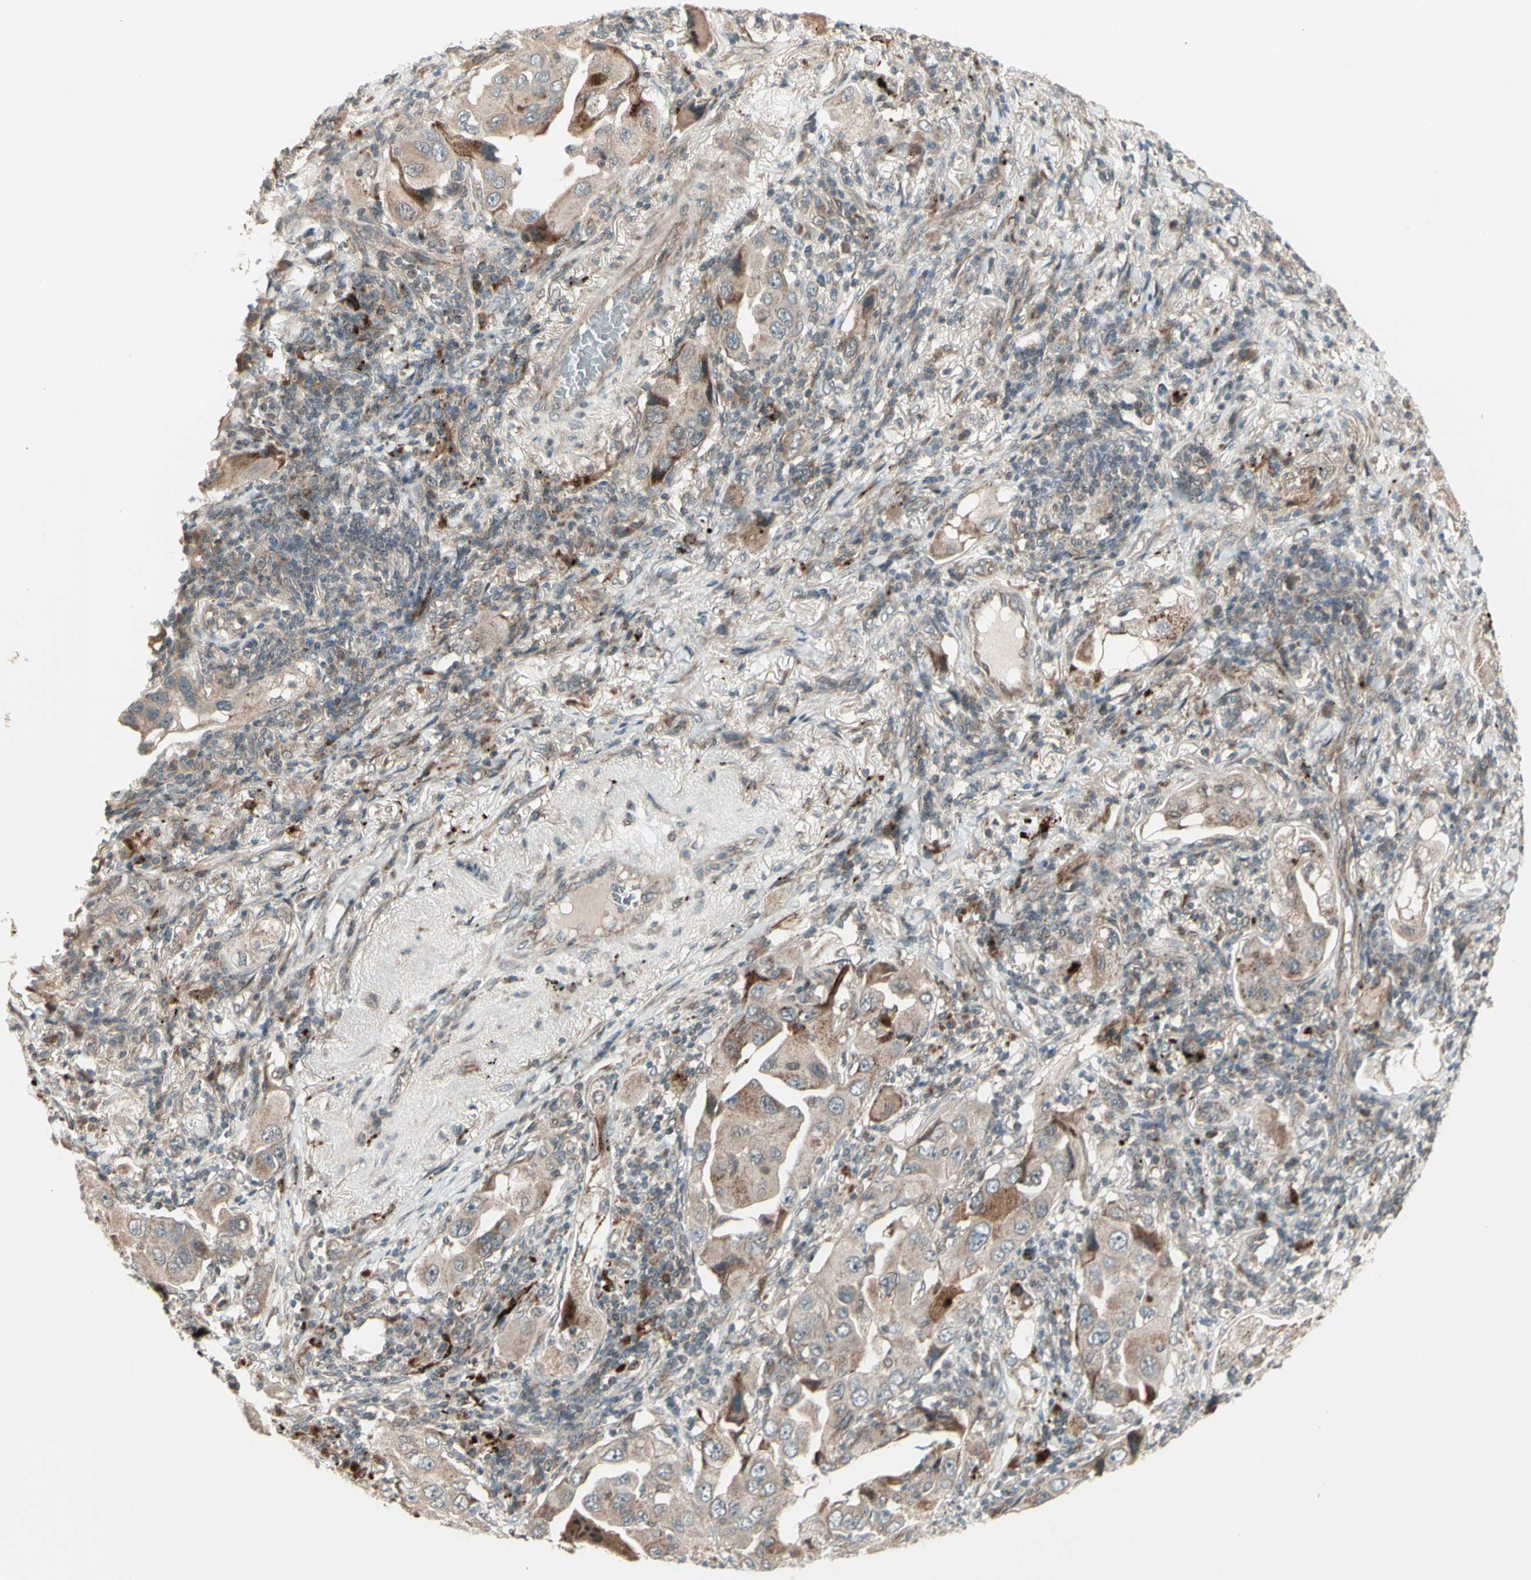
{"staining": {"intensity": "weak", "quantity": ">75%", "location": "cytoplasmic/membranous"}, "tissue": "lung cancer", "cell_type": "Tumor cells", "image_type": "cancer", "snomed": [{"axis": "morphology", "description": "Adenocarcinoma, NOS"}, {"axis": "topography", "description": "Lung"}], "caption": "About >75% of tumor cells in lung cancer reveal weak cytoplasmic/membranous protein expression as visualized by brown immunohistochemical staining.", "gene": "OSTM1", "patient": {"sex": "female", "age": 65}}